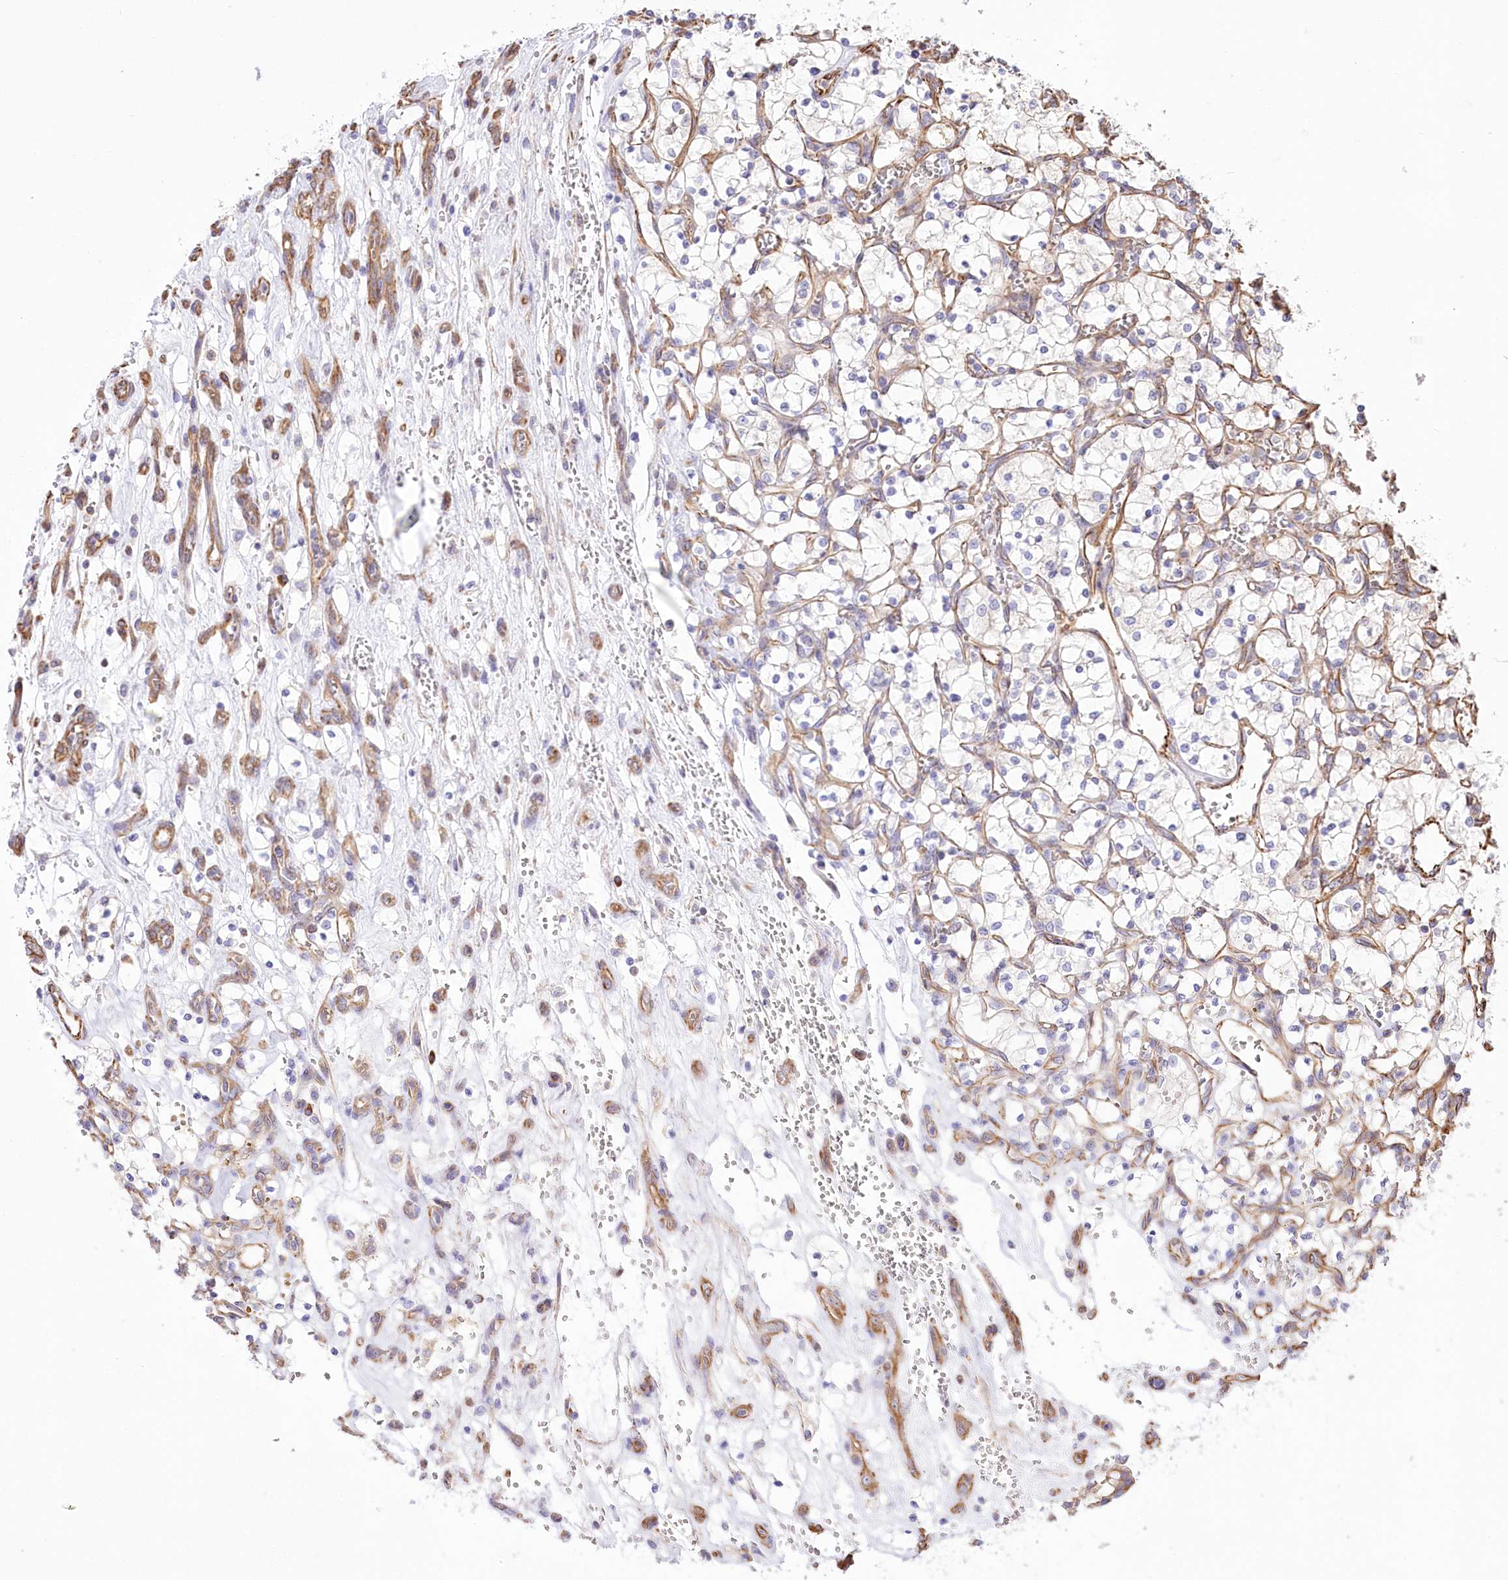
{"staining": {"intensity": "negative", "quantity": "none", "location": "none"}, "tissue": "renal cancer", "cell_type": "Tumor cells", "image_type": "cancer", "snomed": [{"axis": "morphology", "description": "Adenocarcinoma, NOS"}, {"axis": "topography", "description": "Kidney"}], "caption": "Renal cancer (adenocarcinoma) was stained to show a protein in brown. There is no significant expression in tumor cells.", "gene": "TTC1", "patient": {"sex": "female", "age": 69}}